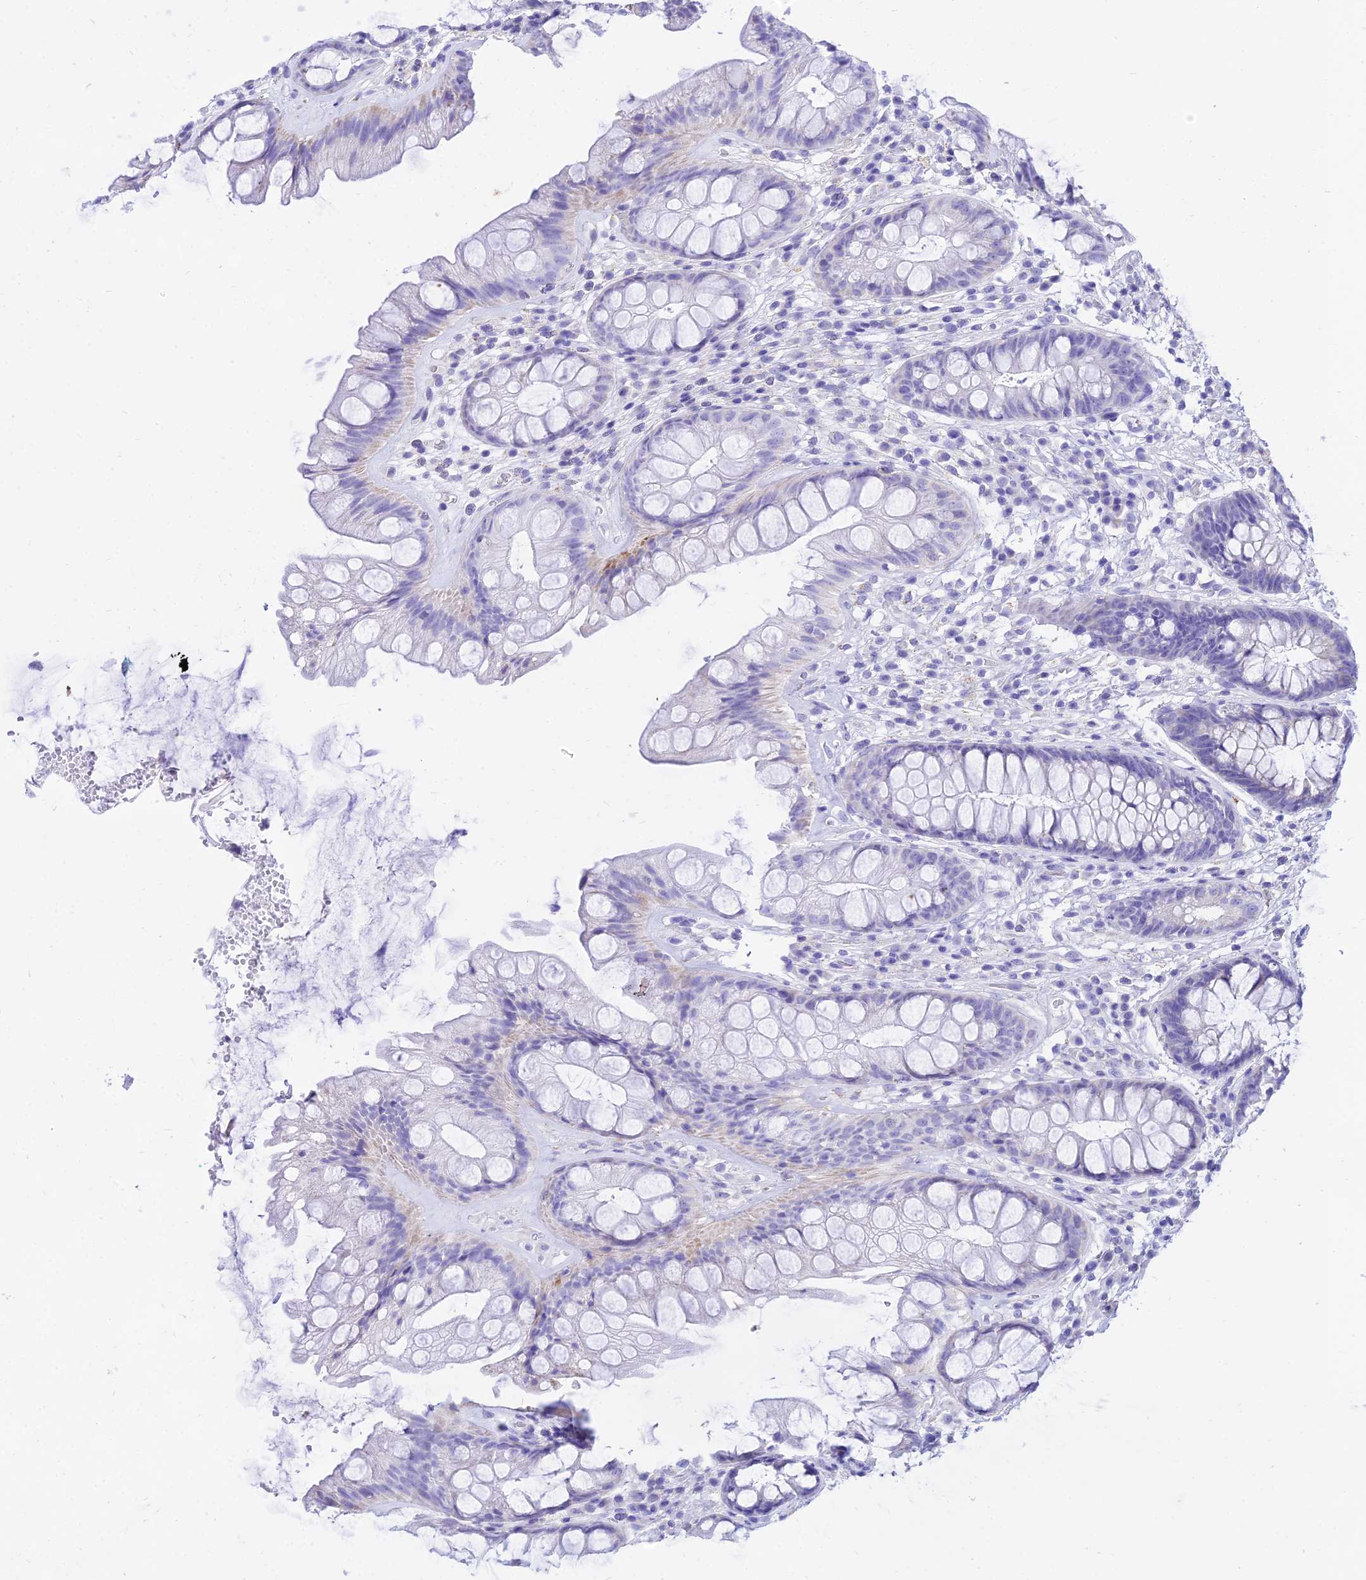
{"staining": {"intensity": "moderate", "quantity": "<25%", "location": "cytoplasmic/membranous"}, "tissue": "rectum", "cell_type": "Glandular cells", "image_type": "normal", "snomed": [{"axis": "morphology", "description": "Normal tissue, NOS"}, {"axis": "topography", "description": "Rectum"}], "caption": "Approximately <25% of glandular cells in unremarkable rectum reveal moderate cytoplasmic/membranous protein positivity as visualized by brown immunohistochemical staining.", "gene": "PKN3", "patient": {"sex": "male", "age": 74}}